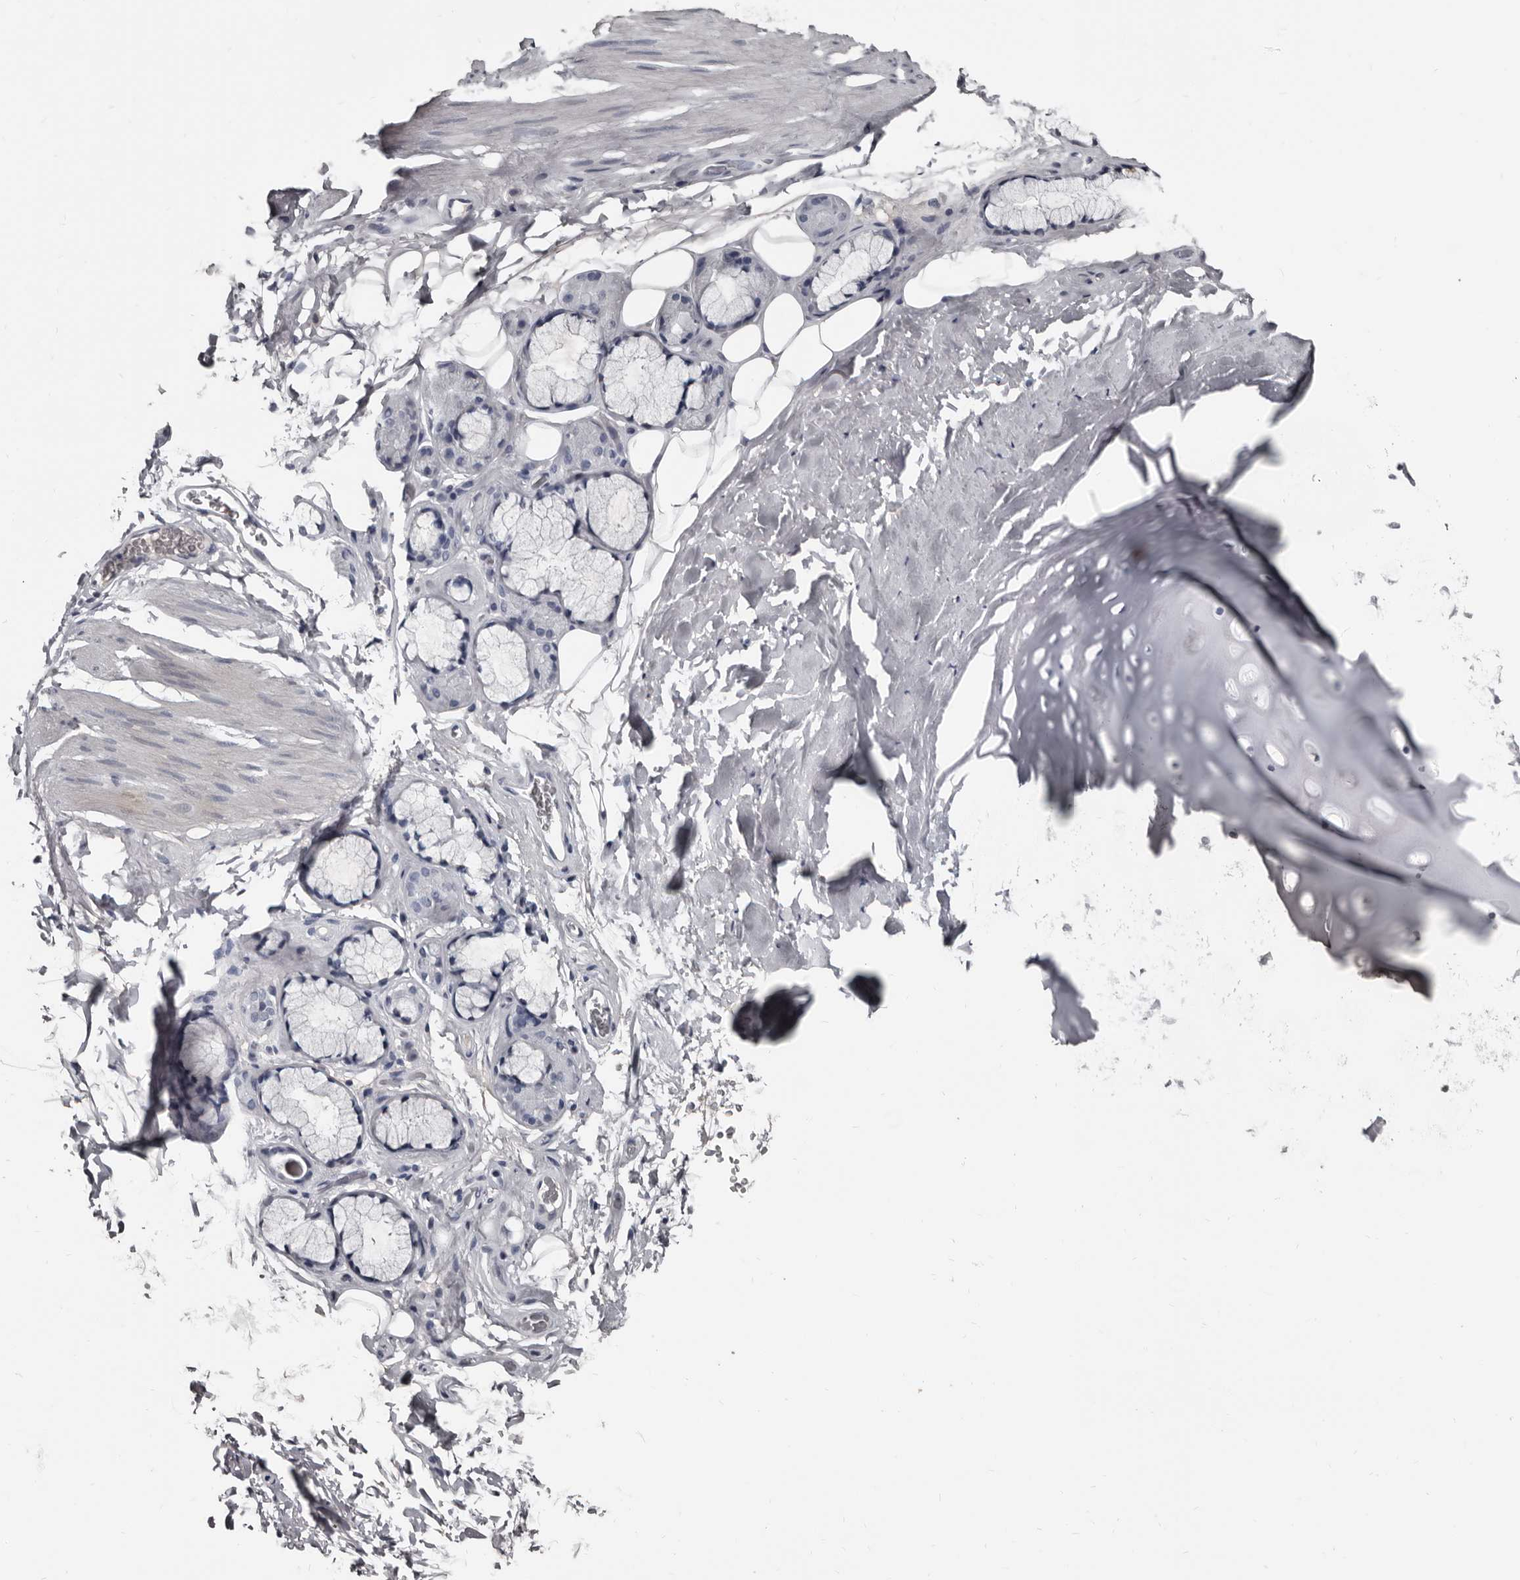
{"staining": {"intensity": "negative", "quantity": "none", "location": "none"}, "tissue": "adipose tissue", "cell_type": "Adipocytes", "image_type": "normal", "snomed": [{"axis": "morphology", "description": "Normal tissue, NOS"}, {"axis": "topography", "description": "Cartilage tissue"}], "caption": "Adipose tissue stained for a protein using immunohistochemistry (IHC) demonstrates no staining adipocytes.", "gene": "GREB1", "patient": {"sex": "female", "age": 63}}